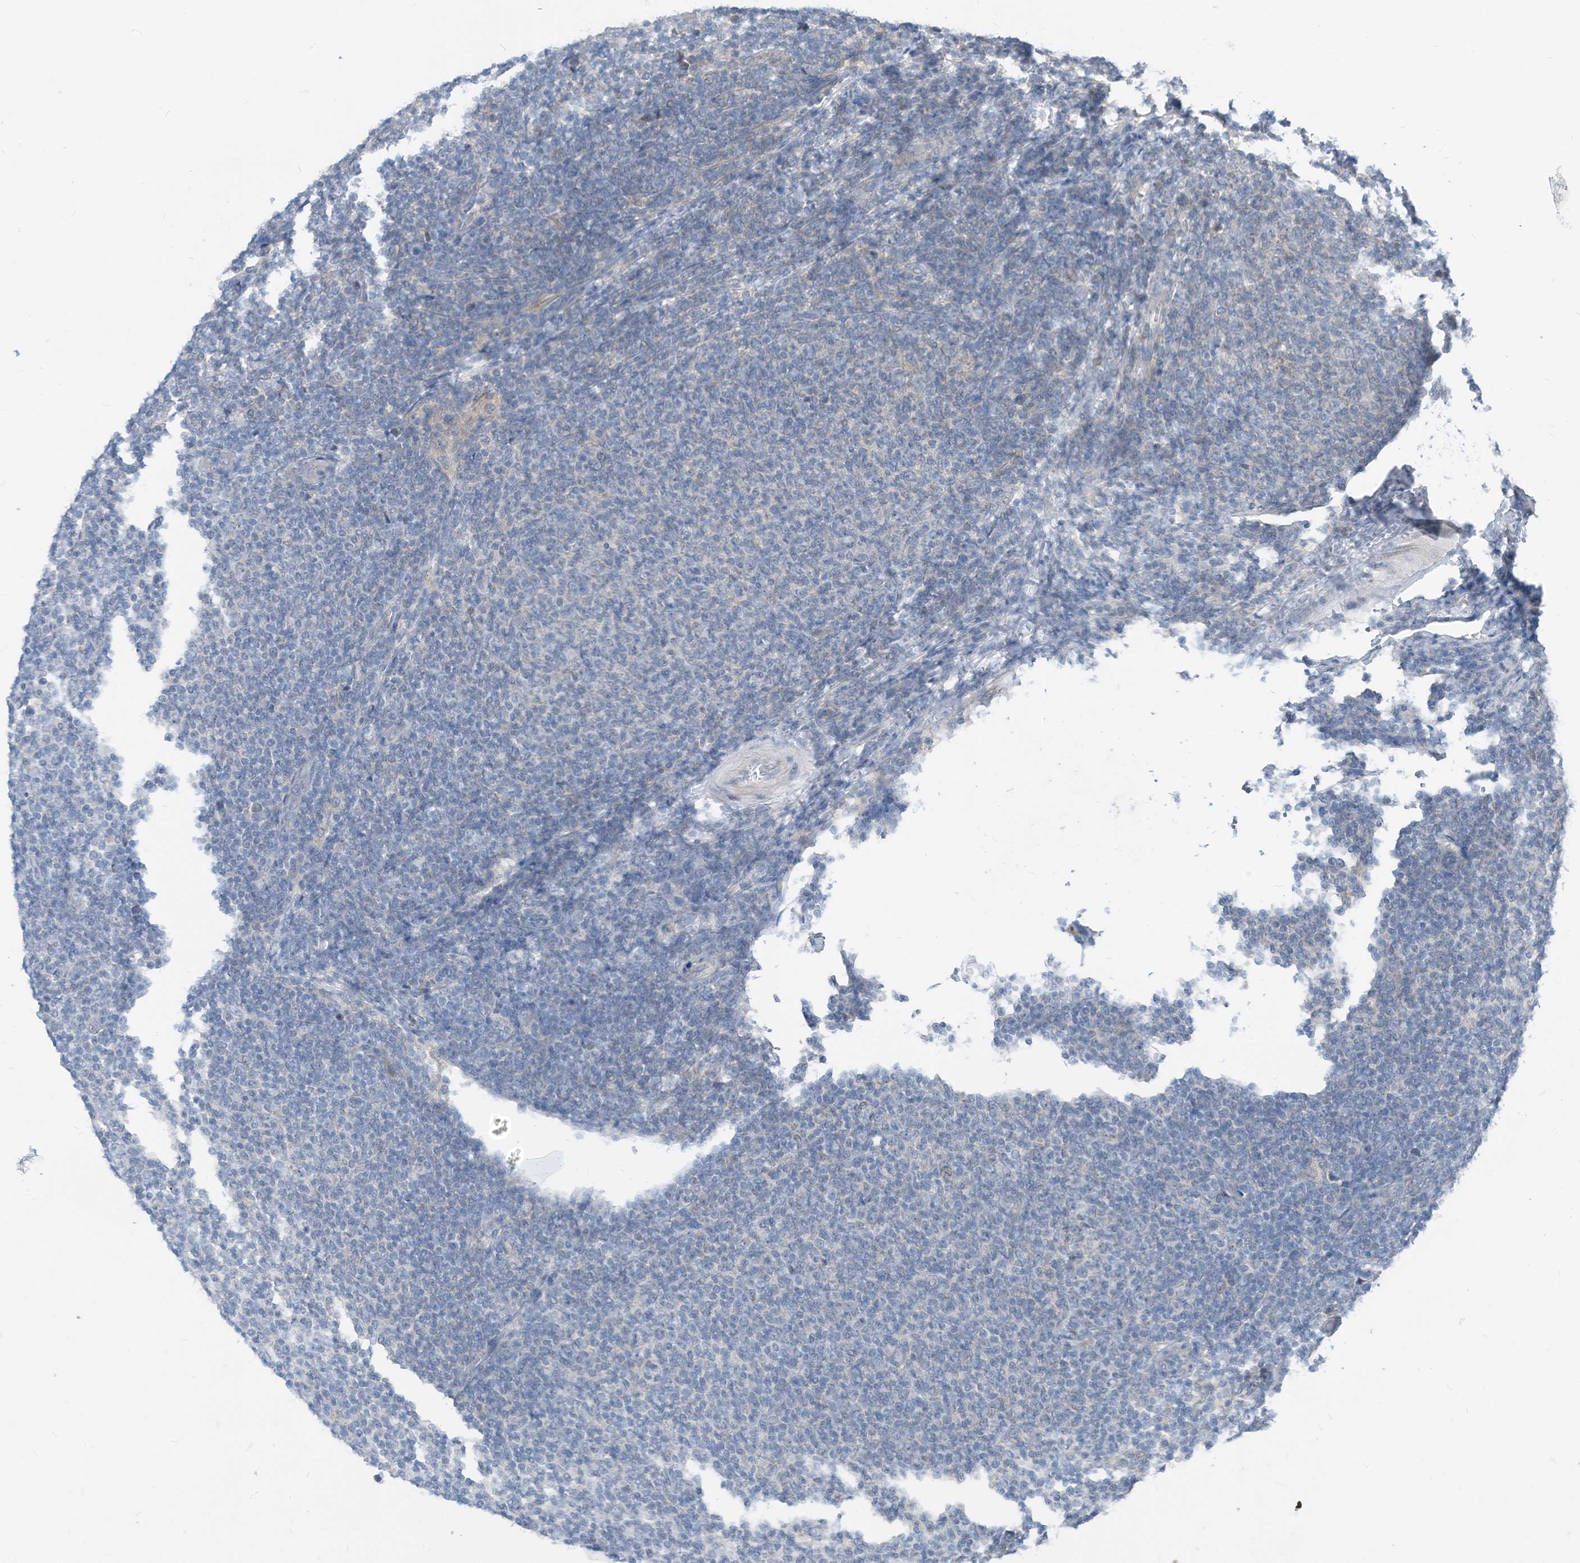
{"staining": {"intensity": "negative", "quantity": "none", "location": "none"}, "tissue": "lymphoma", "cell_type": "Tumor cells", "image_type": "cancer", "snomed": [{"axis": "morphology", "description": "Malignant lymphoma, non-Hodgkin's type, Low grade"}, {"axis": "topography", "description": "Lymph node"}], "caption": "Tumor cells are negative for brown protein staining in low-grade malignant lymphoma, non-Hodgkin's type. Brightfield microscopy of IHC stained with DAB (3,3'-diaminobenzidine) (brown) and hematoxylin (blue), captured at high magnification.", "gene": "LDAH", "patient": {"sex": "male", "age": 66}}